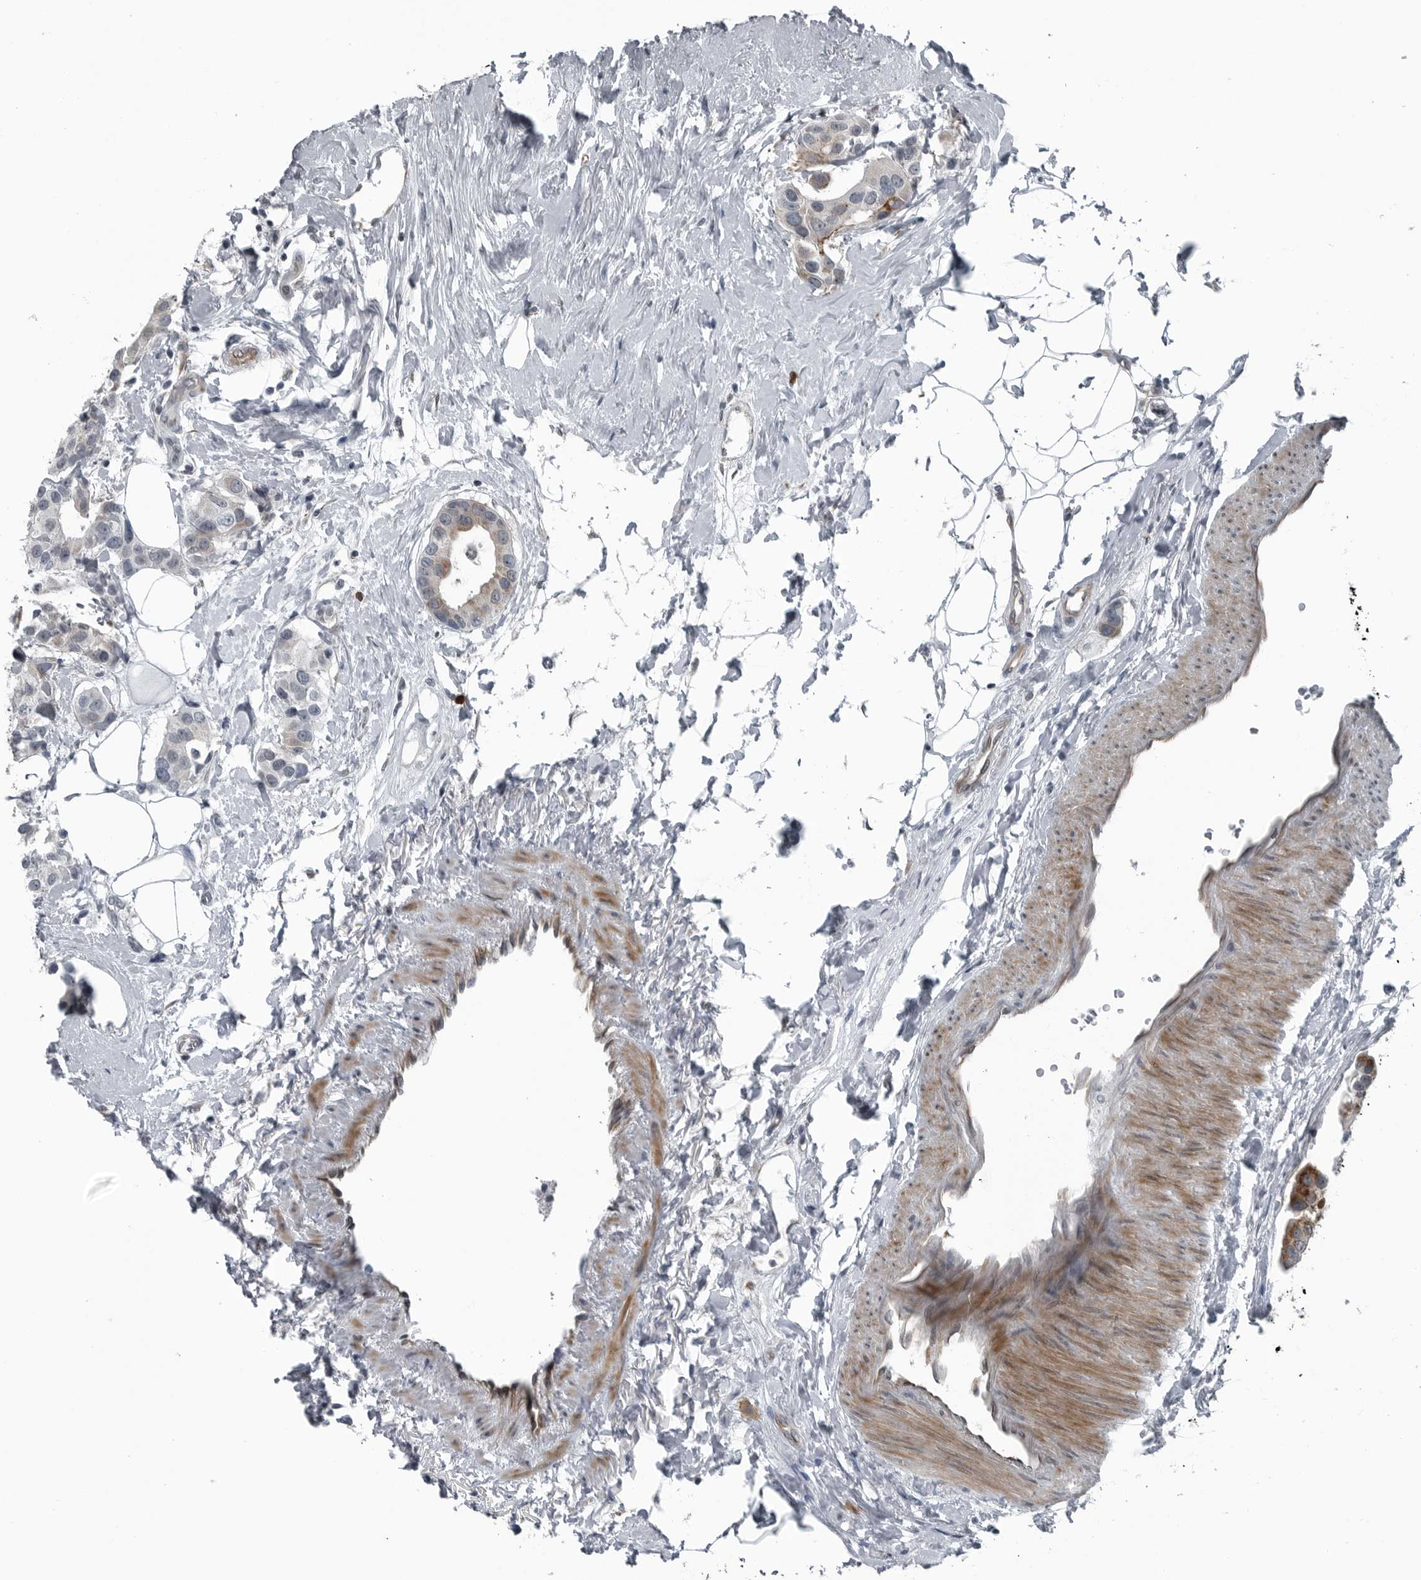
{"staining": {"intensity": "negative", "quantity": "none", "location": "none"}, "tissue": "breast cancer", "cell_type": "Tumor cells", "image_type": "cancer", "snomed": [{"axis": "morphology", "description": "Normal tissue, NOS"}, {"axis": "morphology", "description": "Duct carcinoma"}, {"axis": "topography", "description": "Breast"}], "caption": "This is a photomicrograph of IHC staining of breast cancer, which shows no expression in tumor cells.", "gene": "GAK", "patient": {"sex": "female", "age": 39}}